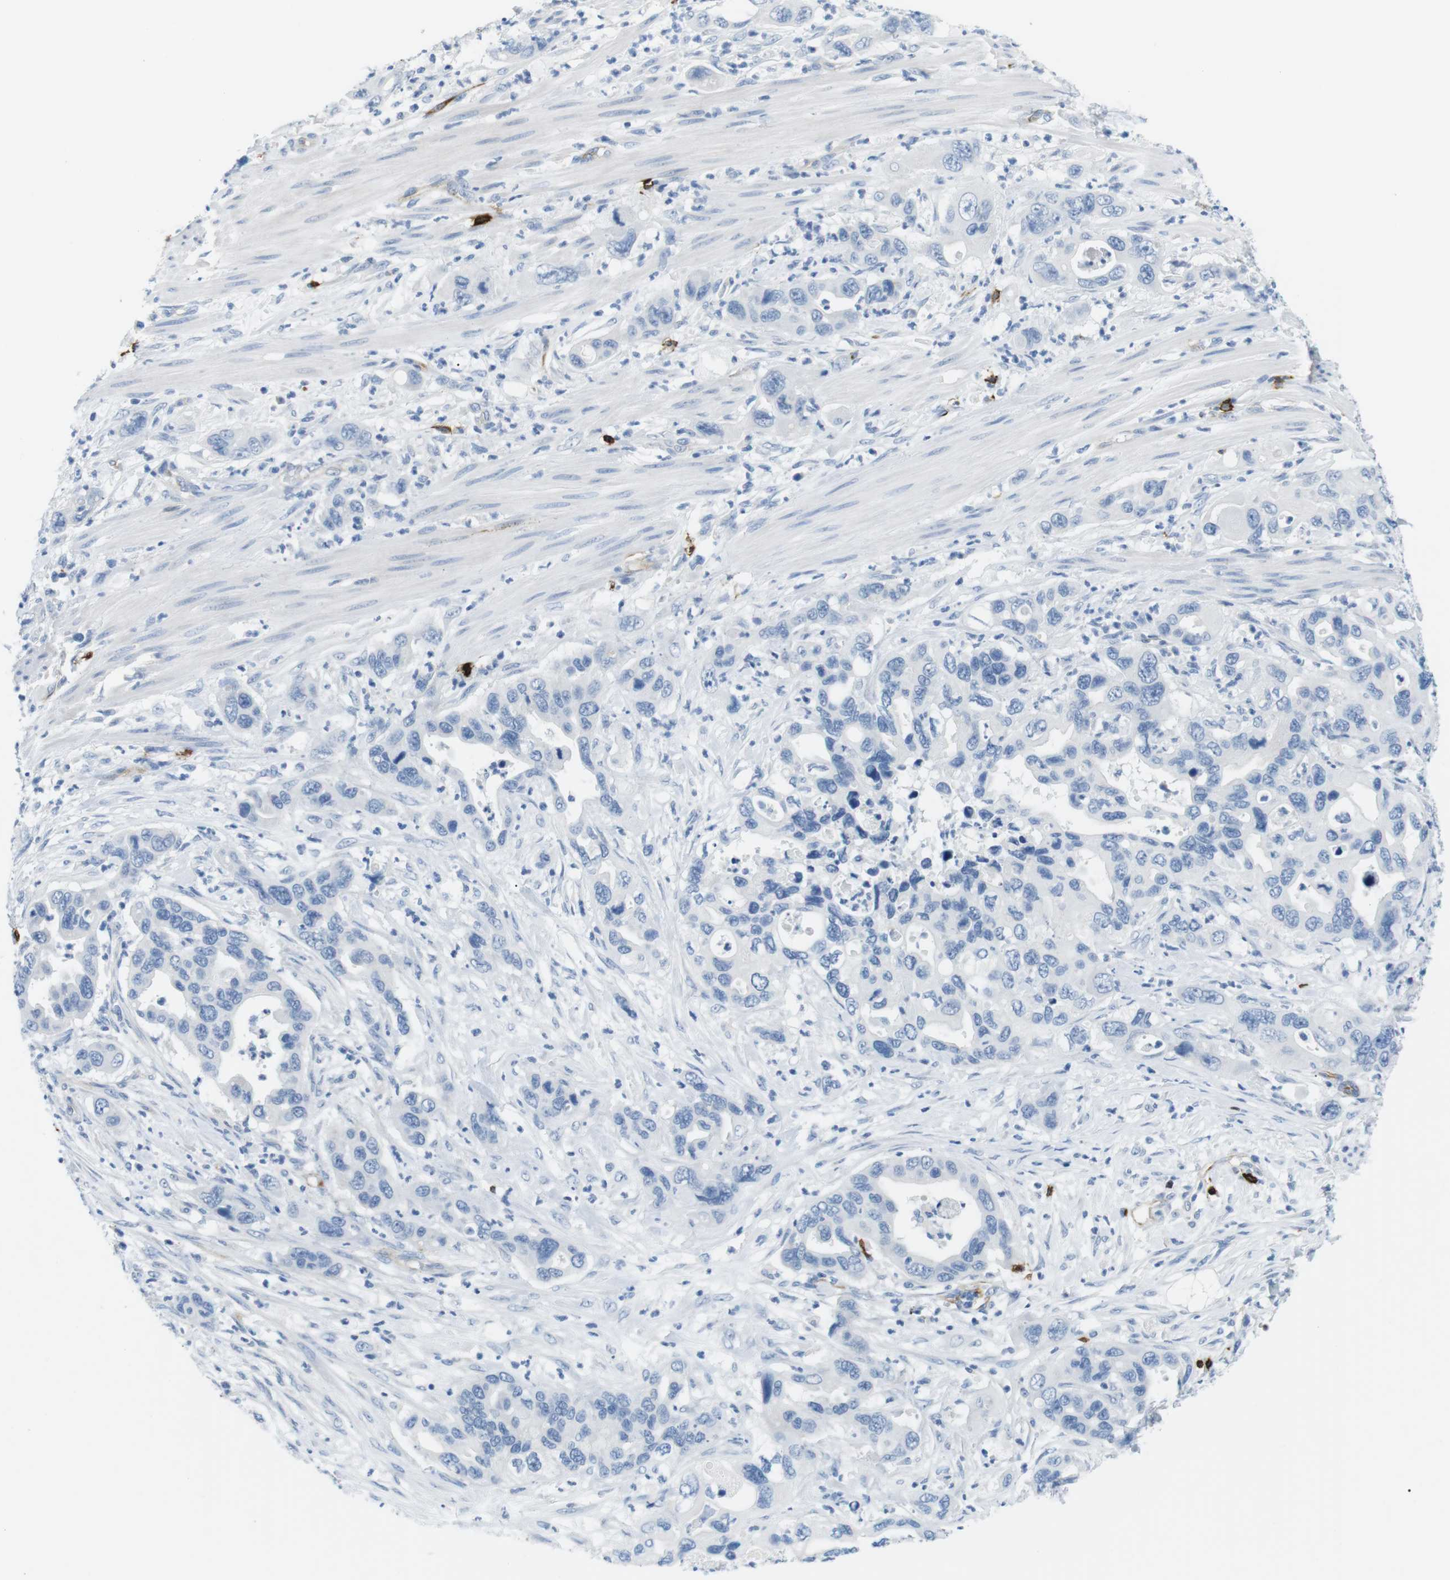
{"staining": {"intensity": "negative", "quantity": "none", "location": "none"}, "tissue": "pancreatic cancer", "cell_type": "Tumor cells", "image_type": "cancer", "snomed": [{"axis": "morphology", "description": "Adenocarcinoma, NOS"}, {"axis": "topography", "description": "Pancreas"}], "caption": "A high-resolution photomicrograph shows IHC staining of pancreatic adenocarcinoma, which shows no significant expression in tumor cells.", "gene": "TNFRSF4", "patient": {"sex": "female", "age": 71}}